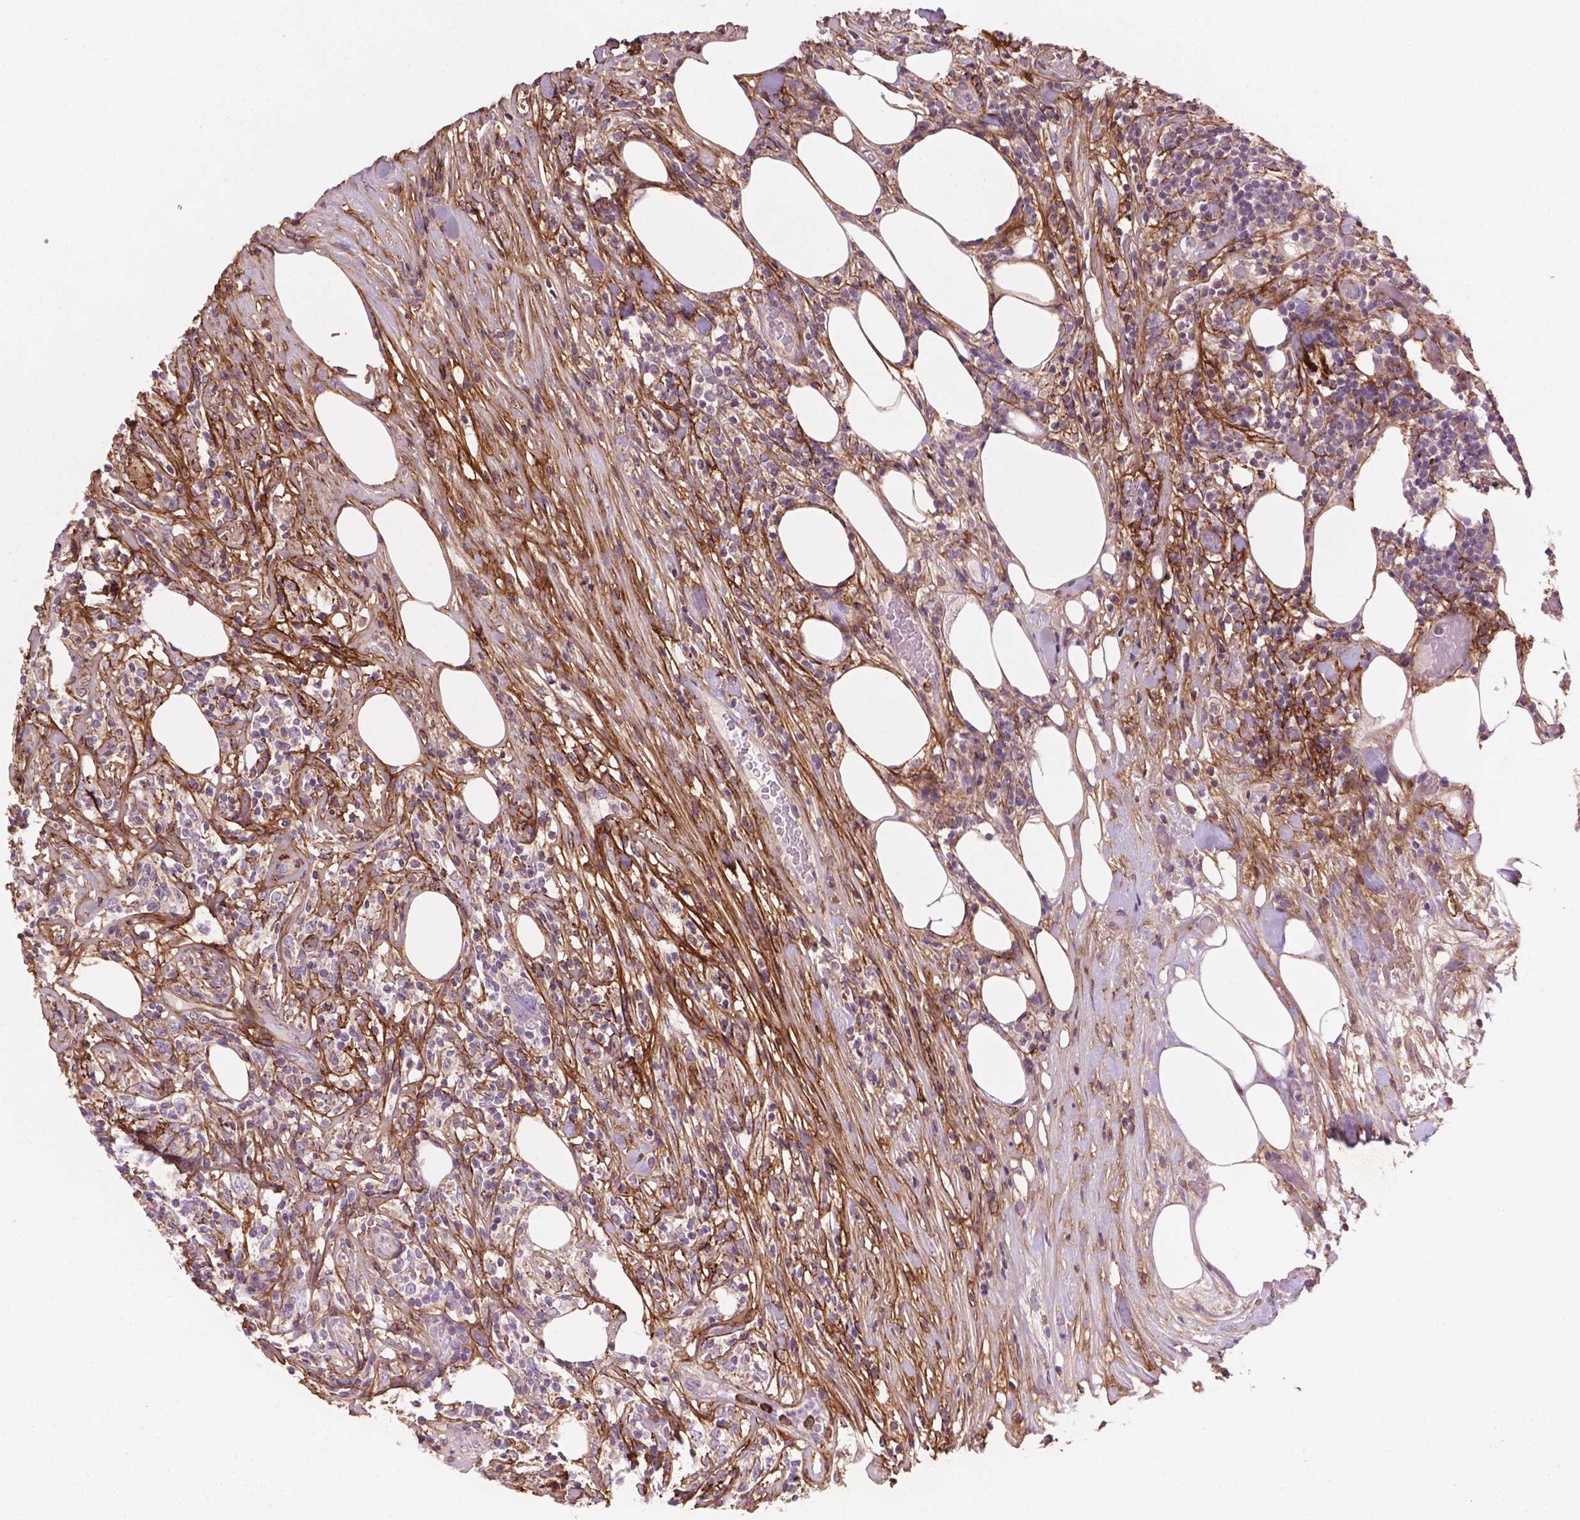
{"staining": {"intensity": "negative", "quantity": "none", "location": "none"}, "tissue": "lymphoma", "cell_type": "Tumor cells", "image_type": "cancer", "snomed": [{"axis": "morphology", "description": "Malignant lymphoma, non-Hodgkin's type, High grade"}, {"axis": "topography", "description": "Lymph node"}], "caption": "DAB (3,3'-diaminobenzidine) immunohistochemical staining of lymphoma demonstrates no significant positivity in tumor cells. (Stains: DAB immunohistochemistry (IHC) with hematoxylin counter stain, Microscopy: brightfield microscopy at high magnification).", "gene": "LRRC3C", "patient": {"sex": "female", "age": 84}}